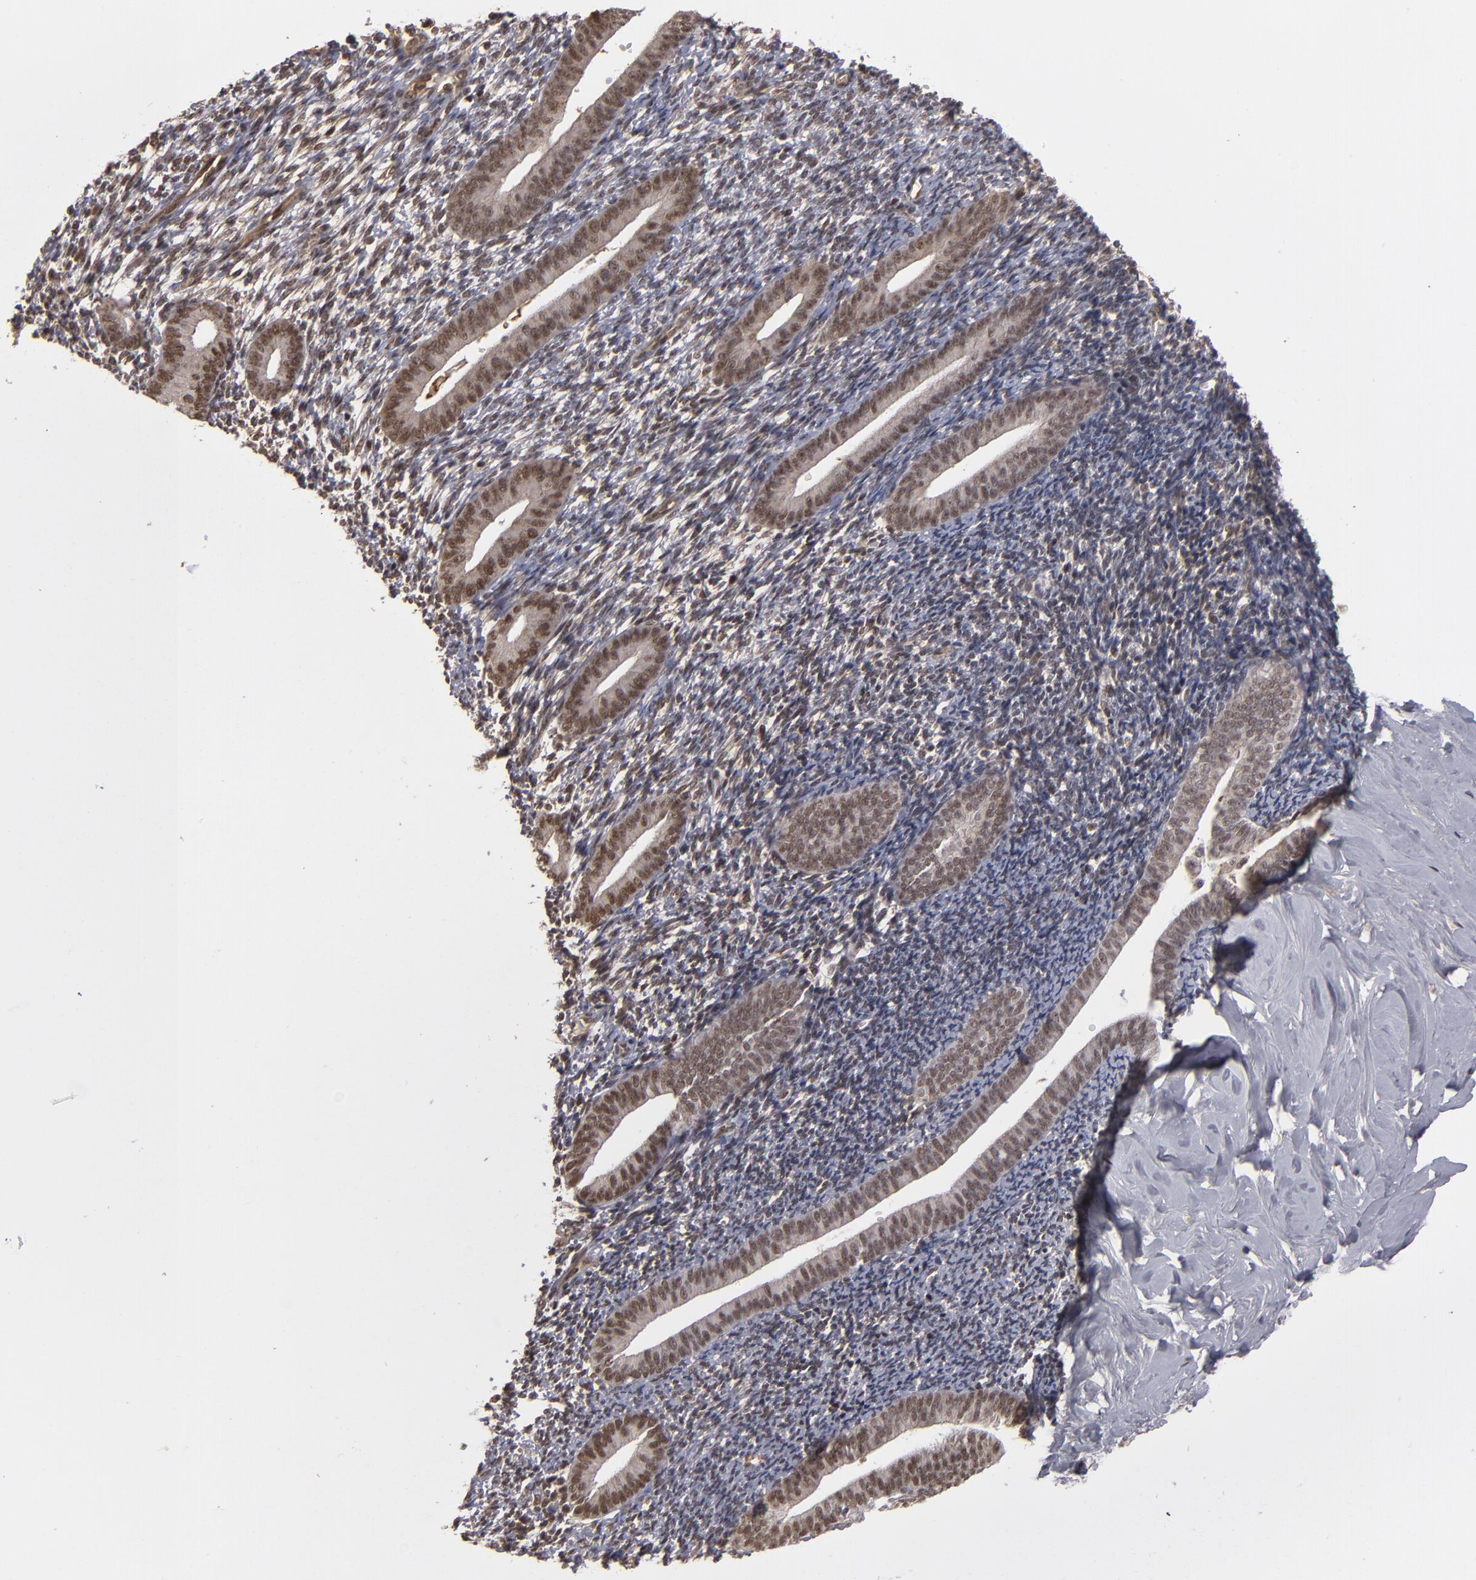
{"staining": {"intensity": "weak", "quantity": ">75%", "location": "nuclear"}, "tissue": "endometrium", "cell_type": "Cells in endometrial stroma", "image_type": "normal", "snomed": [{"axis": "morphology", "description": "Normal tissue, NOS"}, {"axis": "topography", "description": "Smooth muscle"}, {"axis": "topography", "description": "Endometrium"}], "caption": "The micrograph displays immunohistochemical staining of benign endometrium. There is weak nuclear expression is present in approximately >75% of cells in endometrial stroma.", "gene": "ZNF234", "patient": {"sex": "female", "age": 57}}